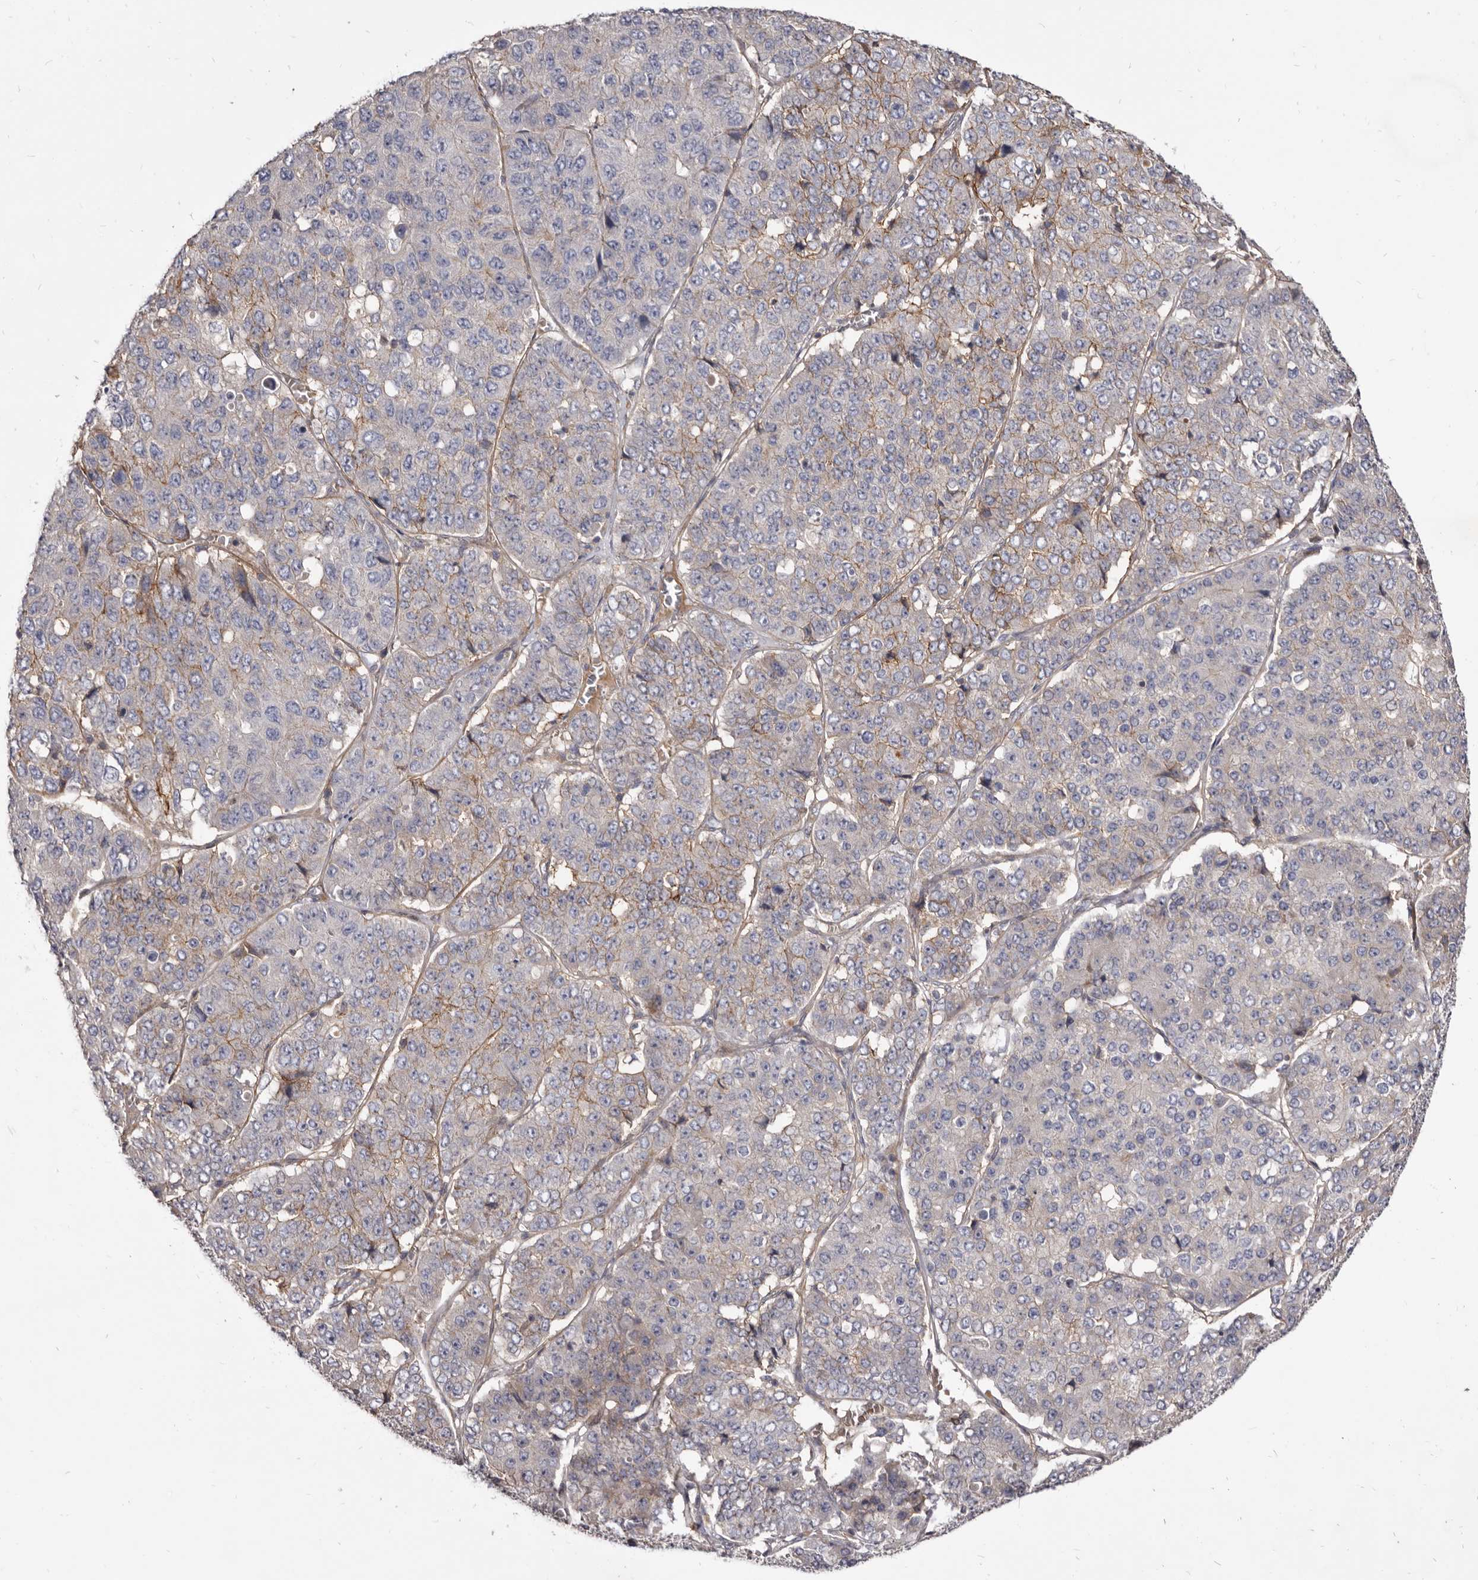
{"staining": {"intensity": "moderate", "quantity": "<25%", "location": "cytoplasmic/membranous"}, "tissue": "pancreatic cancer", "cell_type": "Tumor cells", "image_type": "cancer", "snomed": [{"axis": "morphology", "description": "Adenocarcinoma, NOS"}, {"axis": "topography", "description": "Pancreas"}], "caption": "A brown stain shows moderate cytoplasmic/membranous positivity of a protein in human pancreatic adenocarcinoma tumor cells. Nuclei are stained in blue.", "gene": "FAS", "patient": {"sex": "male", "age": 50}}